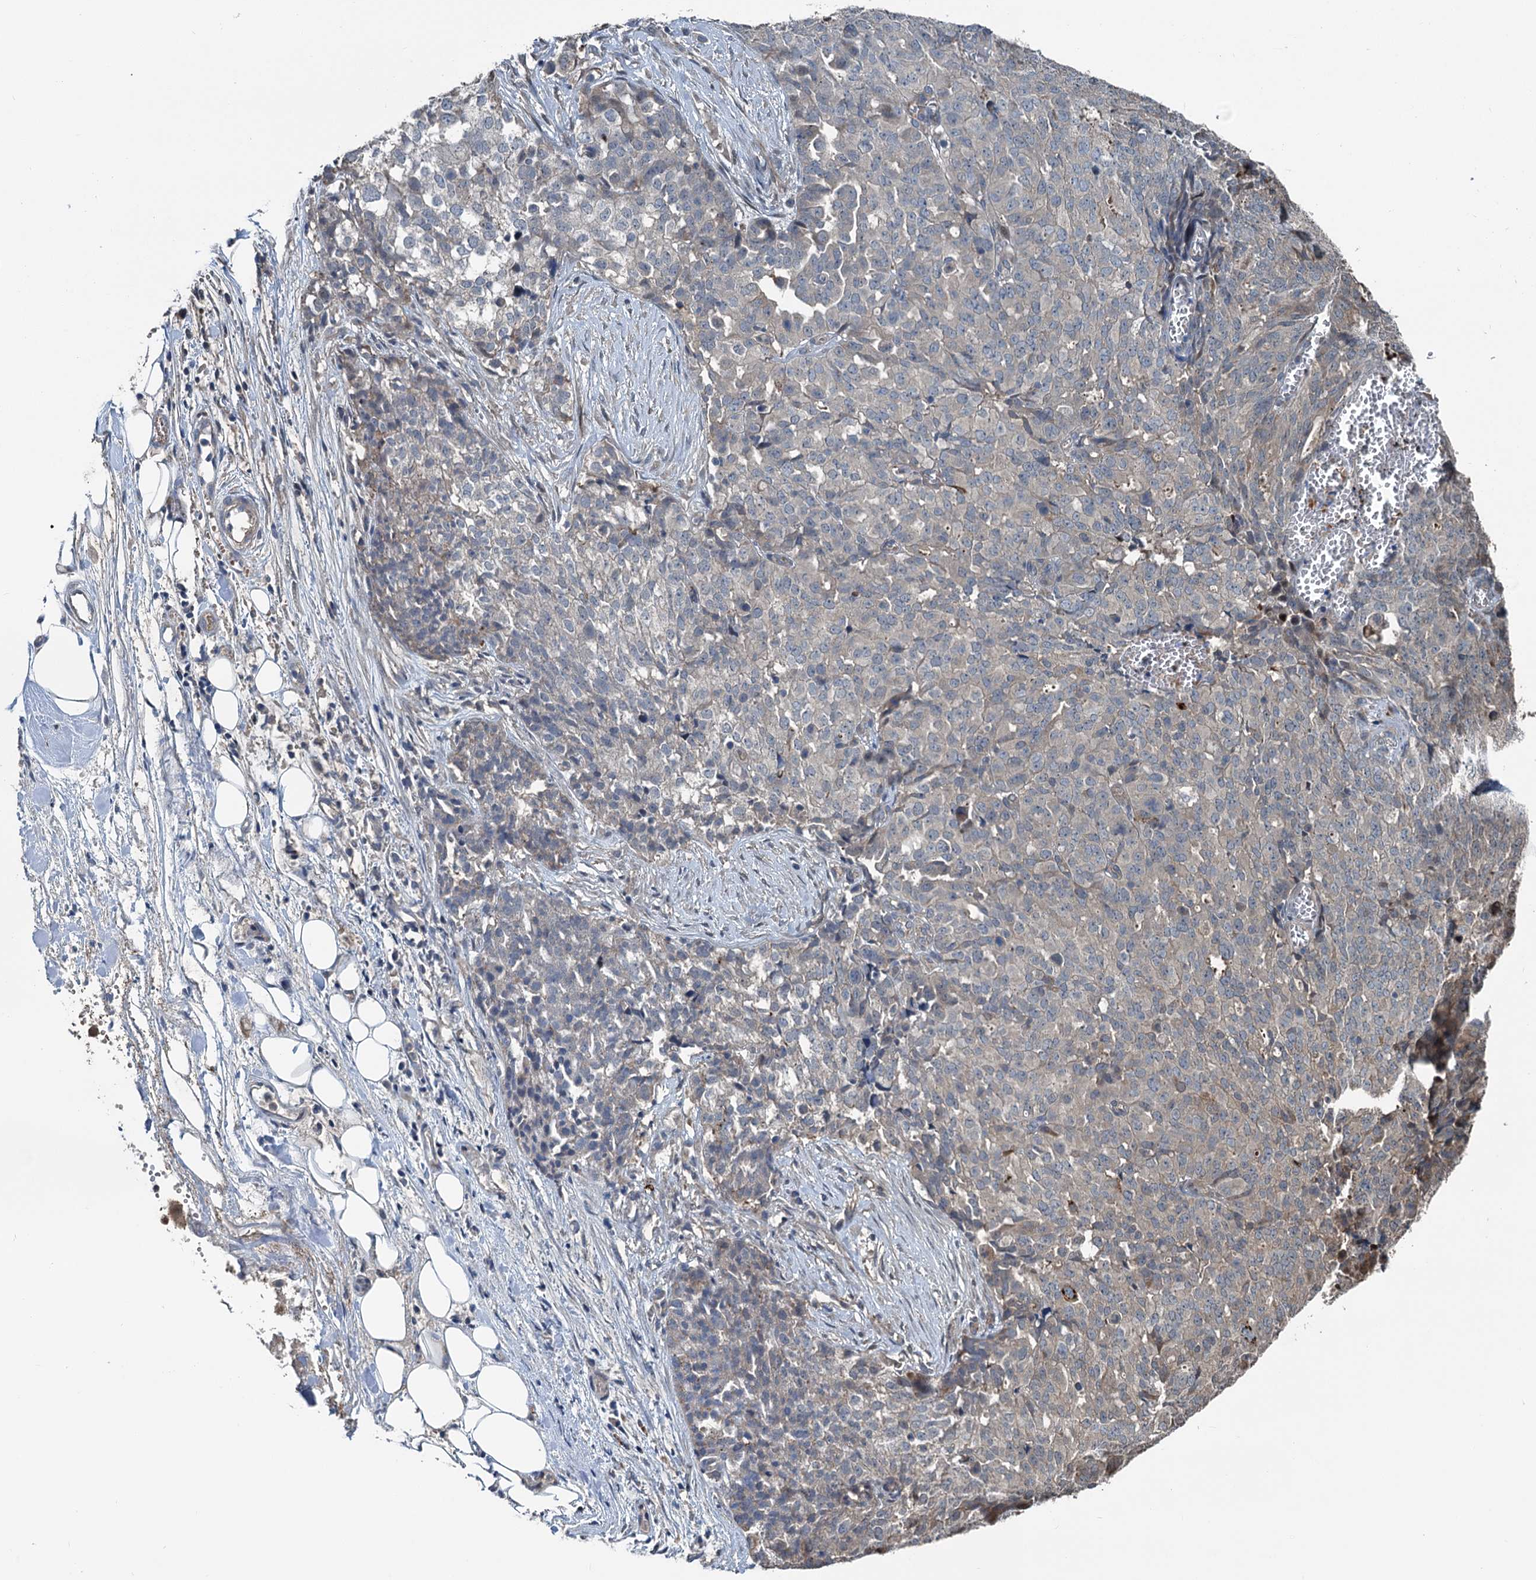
{"staining": {"intensity": "weak", "quantity": "<25%", "location": "cytoplasmic/membranous"}, "tissue": "ovarian cancer", "cell_type": "Tumor cells", "image_type": "cancer", "snomed": [{"axis": "morphology", "description": "Cystadenocarcinoma, serous, NOS"}, {"axis": "topography", "description": "Soft tissue"}, {"axis": "topography", "description": "Ovary"}], "caption": "Tumor cells show no significant staining in ovarian cancer (serous cystadenocarcinoma).", "gene": "TEDC1", "patient": {"sex": "female", "age": 57}}